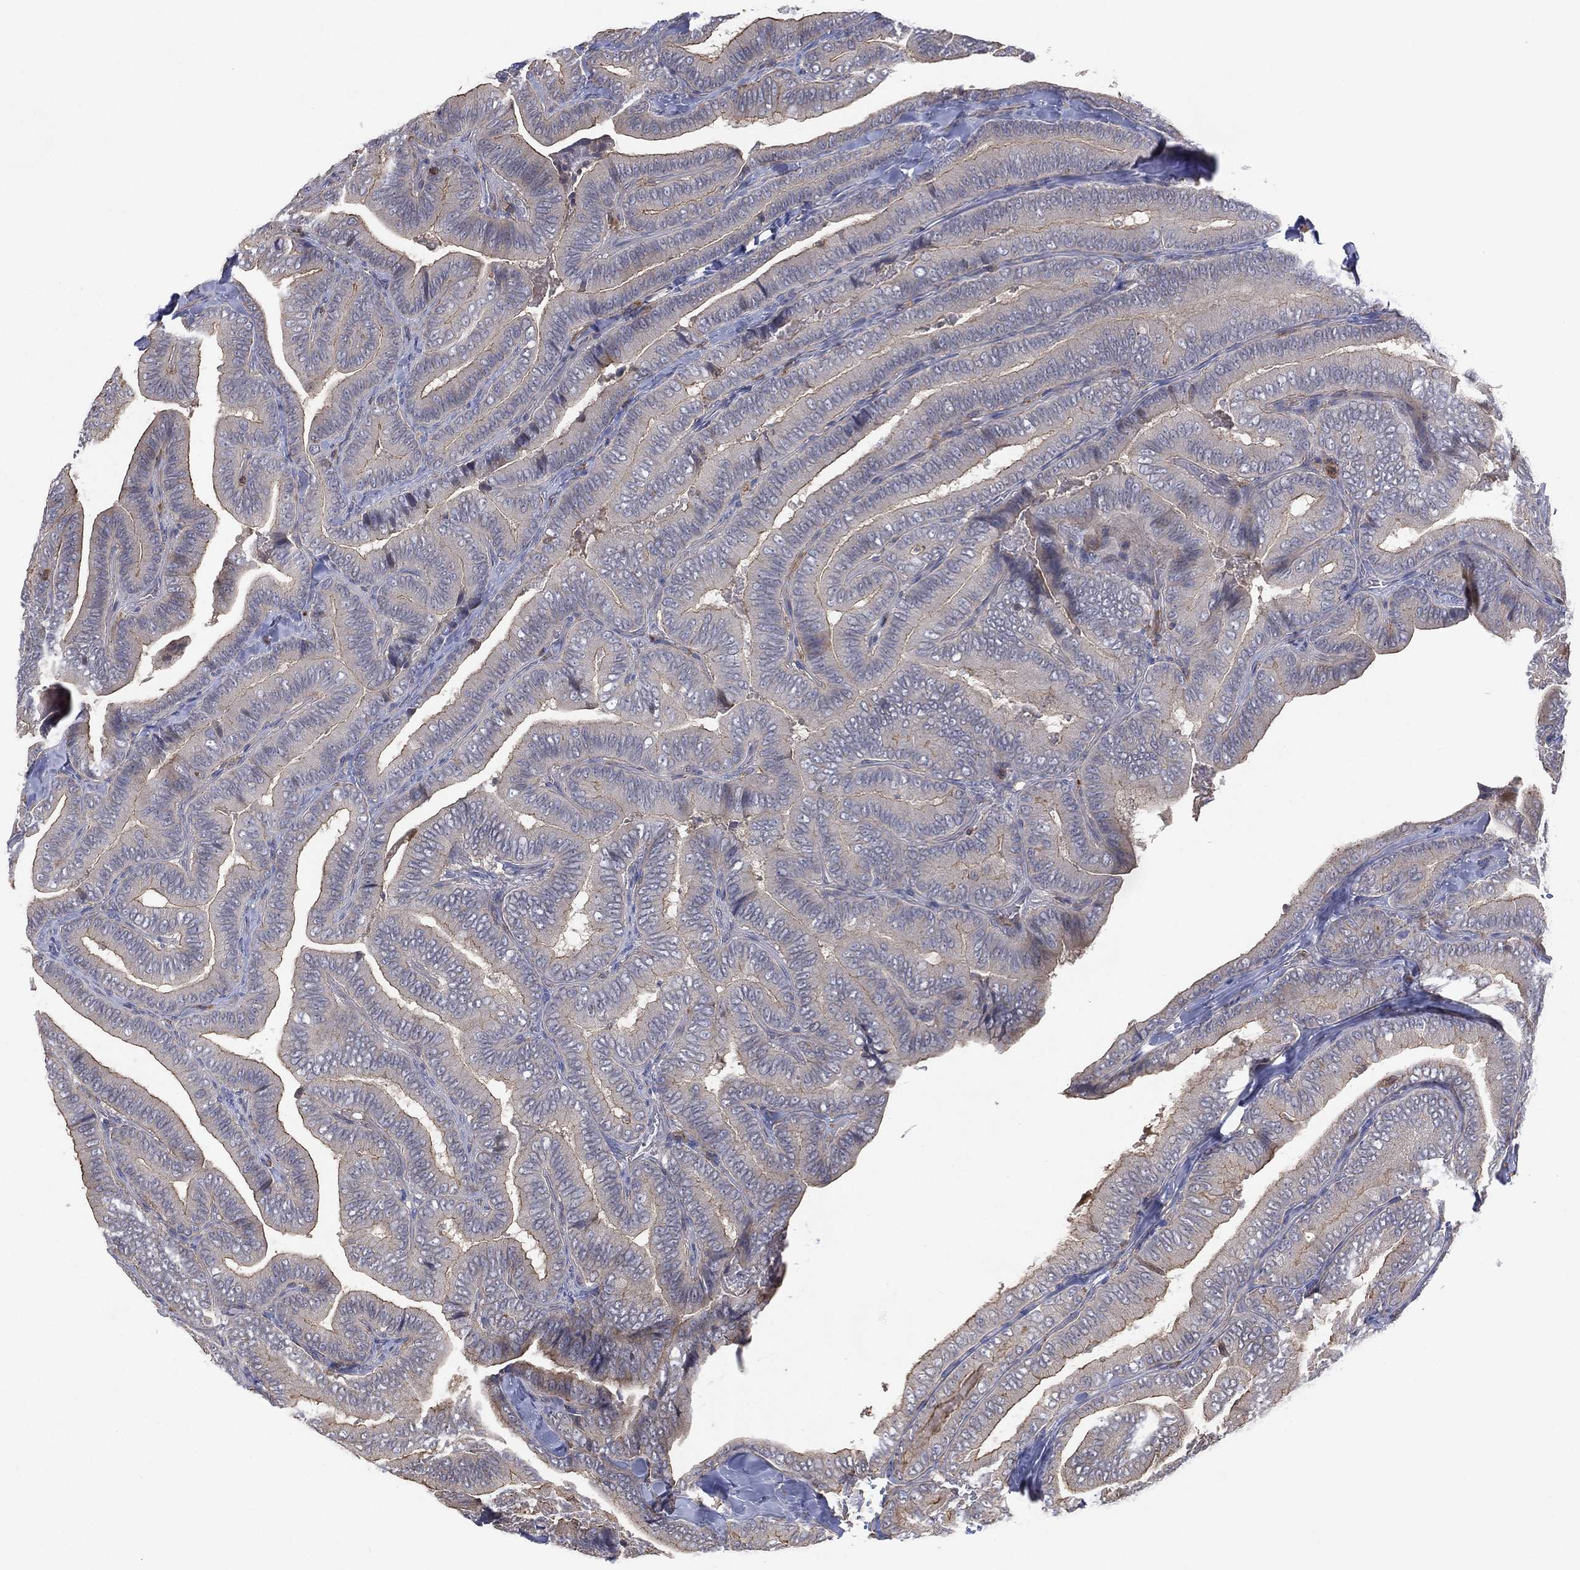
{"staining": {"intensity": "moderate", "quantity": "<25%", "location": "cytoplasmic/membranous"}, "tissue": "thyroid cancer", "cell_type": "Tumor cells", "image_type": "cancer", "snomed": [{"axis": "morphology", "description": "Papillary adenocarcinoma, NOS"}, {"axis": "topography", "description": "Thyroid gland"}], "caption": "Protein expression analysis of human thyroid cancer reveals moderate cytoplasmic/membranous positivity in approximately <25% of tumor cells.", "gene": "DOCK8", "patient": {"sex": "male", "age": 61}}